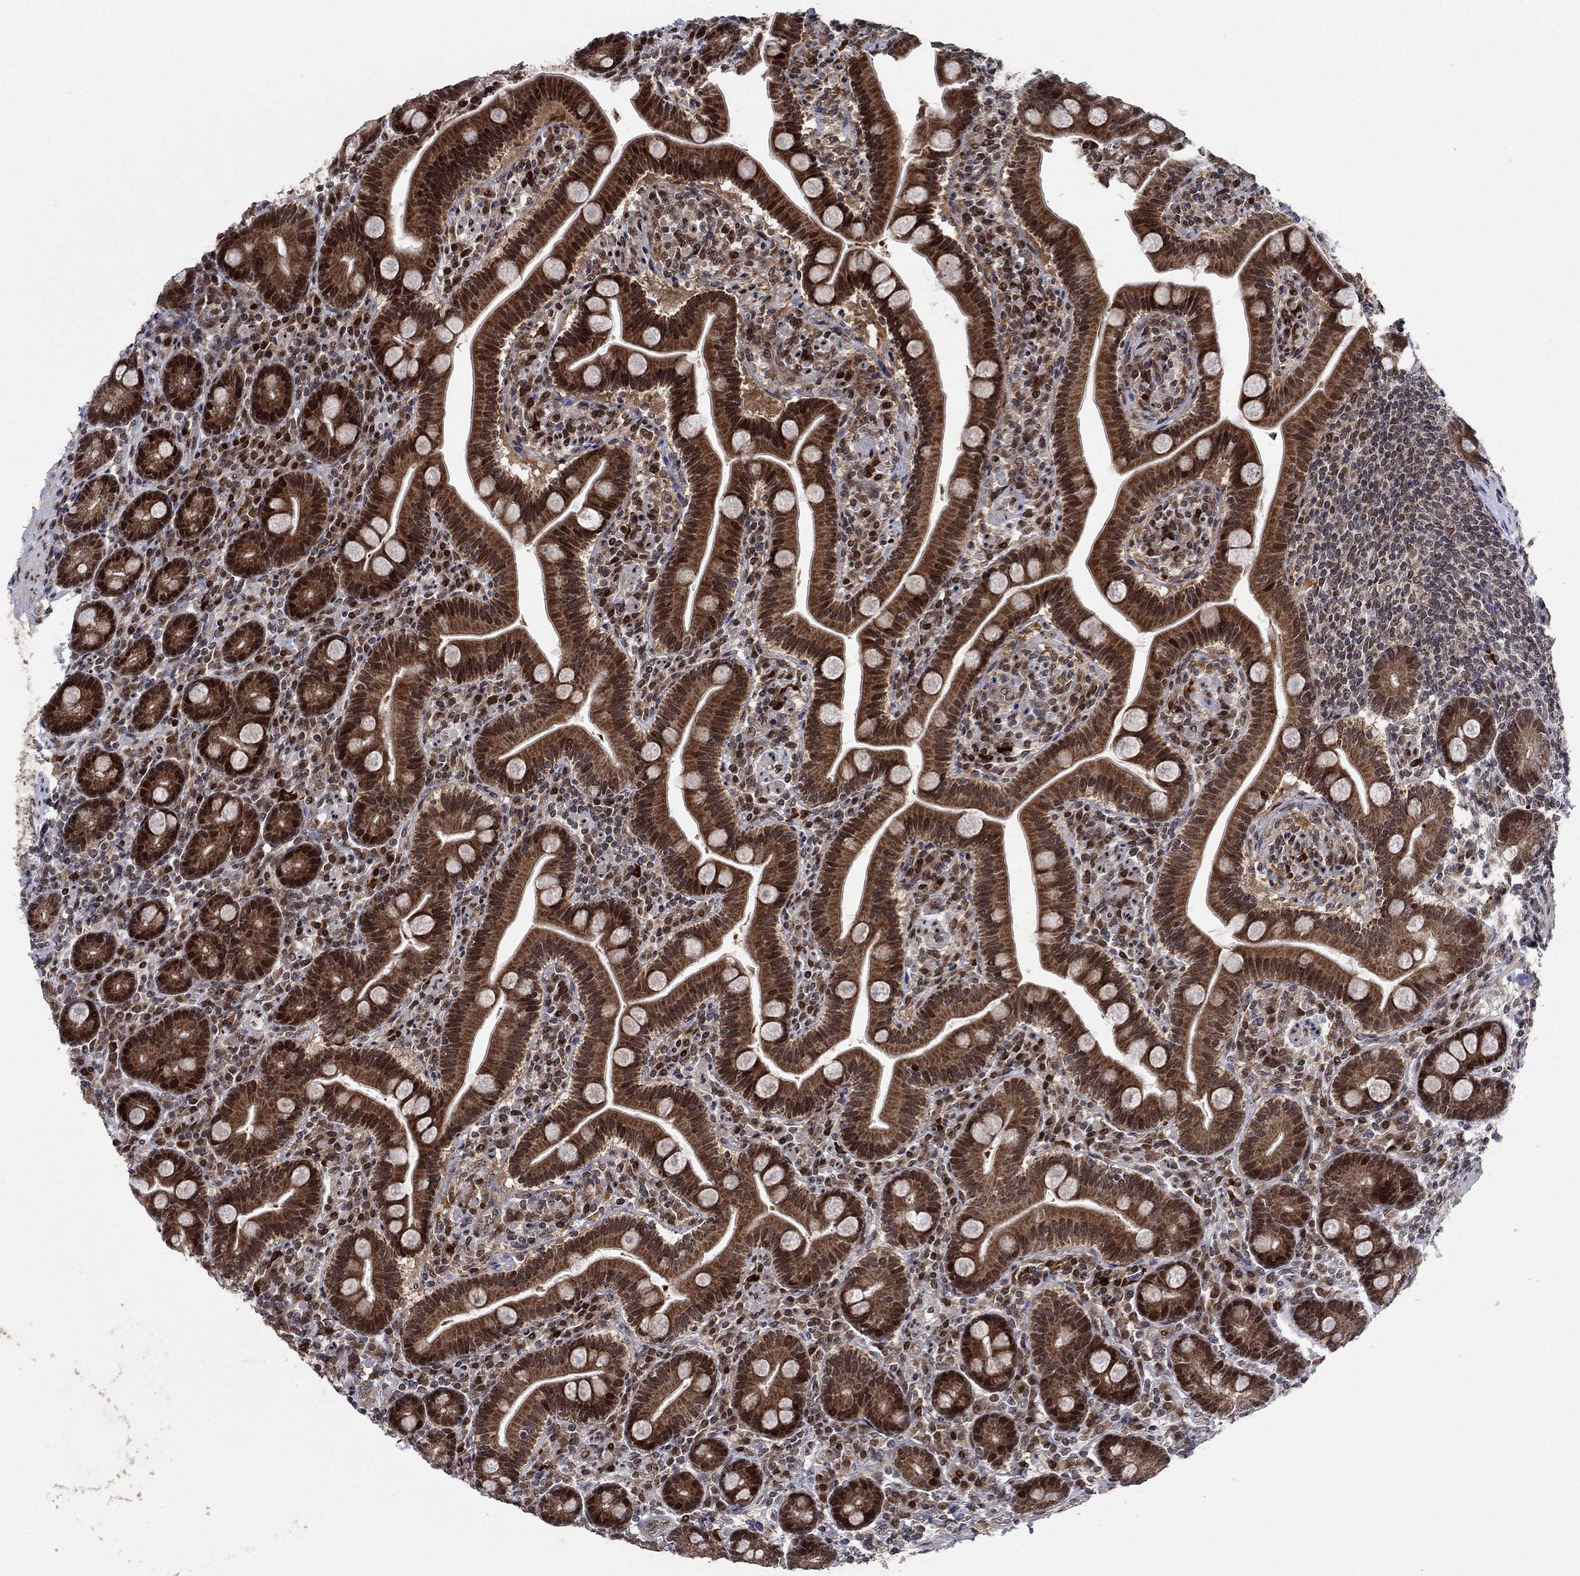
{"staining": {"intensity": "strong", "quantity": "25%-75%", "location": "cytoplasmic/membranous,nuclear"}, "tissue": "small intestine", "cell_type": "Glandular cells", "image_type": "normal", "snomed": [{"axis": "morphology", "description": "Normal tissue, NOS"}, {"axis": "topography", "description": "Small intestine"}], "caption": "This is an image of immunohistochemistry (IHC) staining of benign small intestine, which shows strong staining in the cytoplasmic/membranous,nuclear of glandular cells.", "gene": "PRICKLE4", "patient": {"sex": "male", "age": 66}}